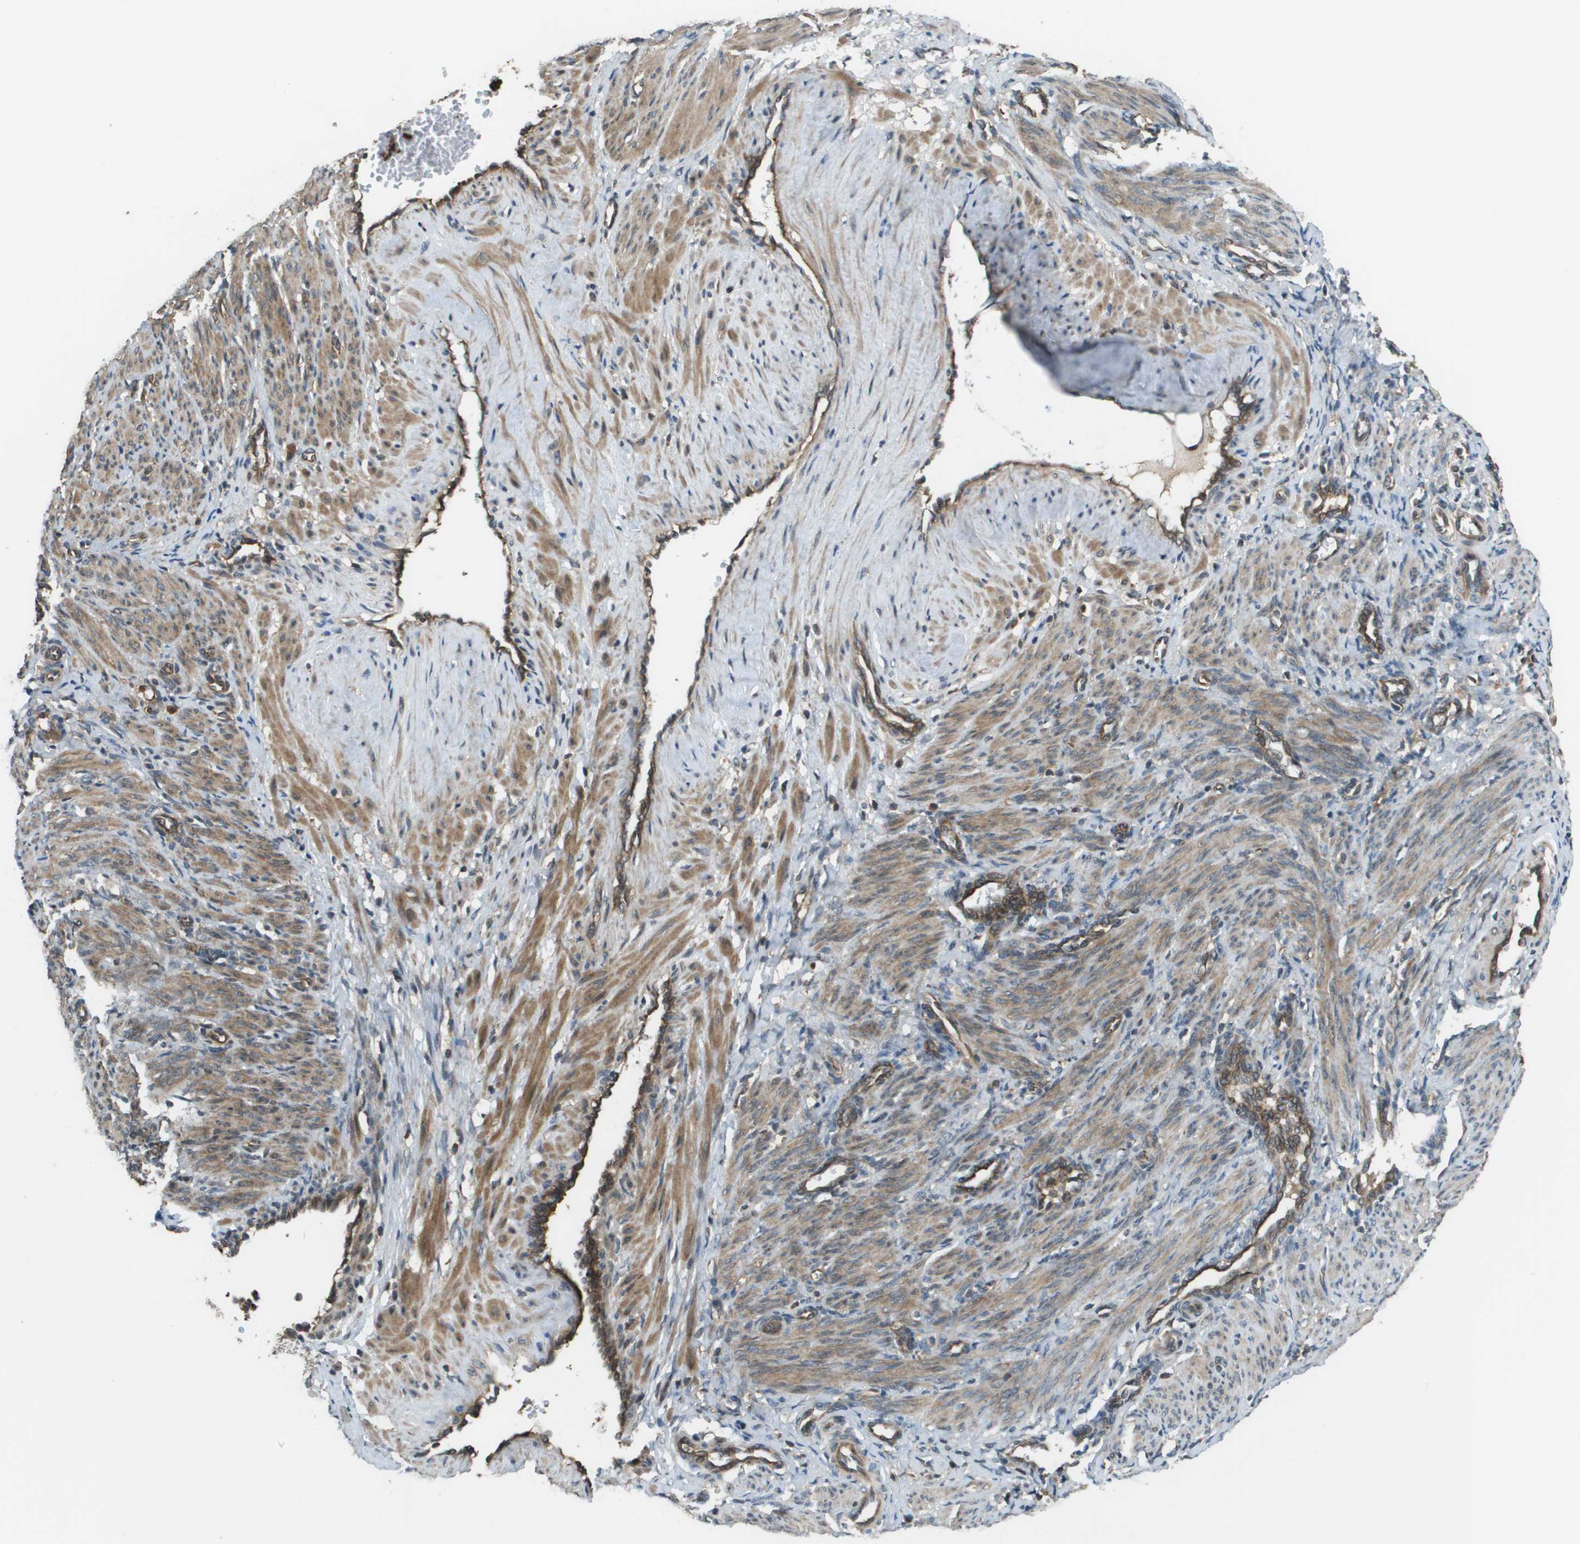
{"staining": {"intensity": "moderate", "quantity": ">75%", "location": "cytoplasmic/membranous"}, "tissue": "smooth muscle", "cell_type": "Smooth muscle cells", "image_type": "normal", "snomed": [{"axis": "morphology", "description": "Normal tissue, NOS"}, {"axis": "topography", "description": "Endometrium"}], "caption": "There is medium levels of moderate cytoplasmic/membranous expression in smooth muscle cells of unremarkable smooth muscle, as demonstrated by immunohistochemical staining (brown color).", "gene": "PLPBP", "patient": {"sex": "female", "age": 33}}